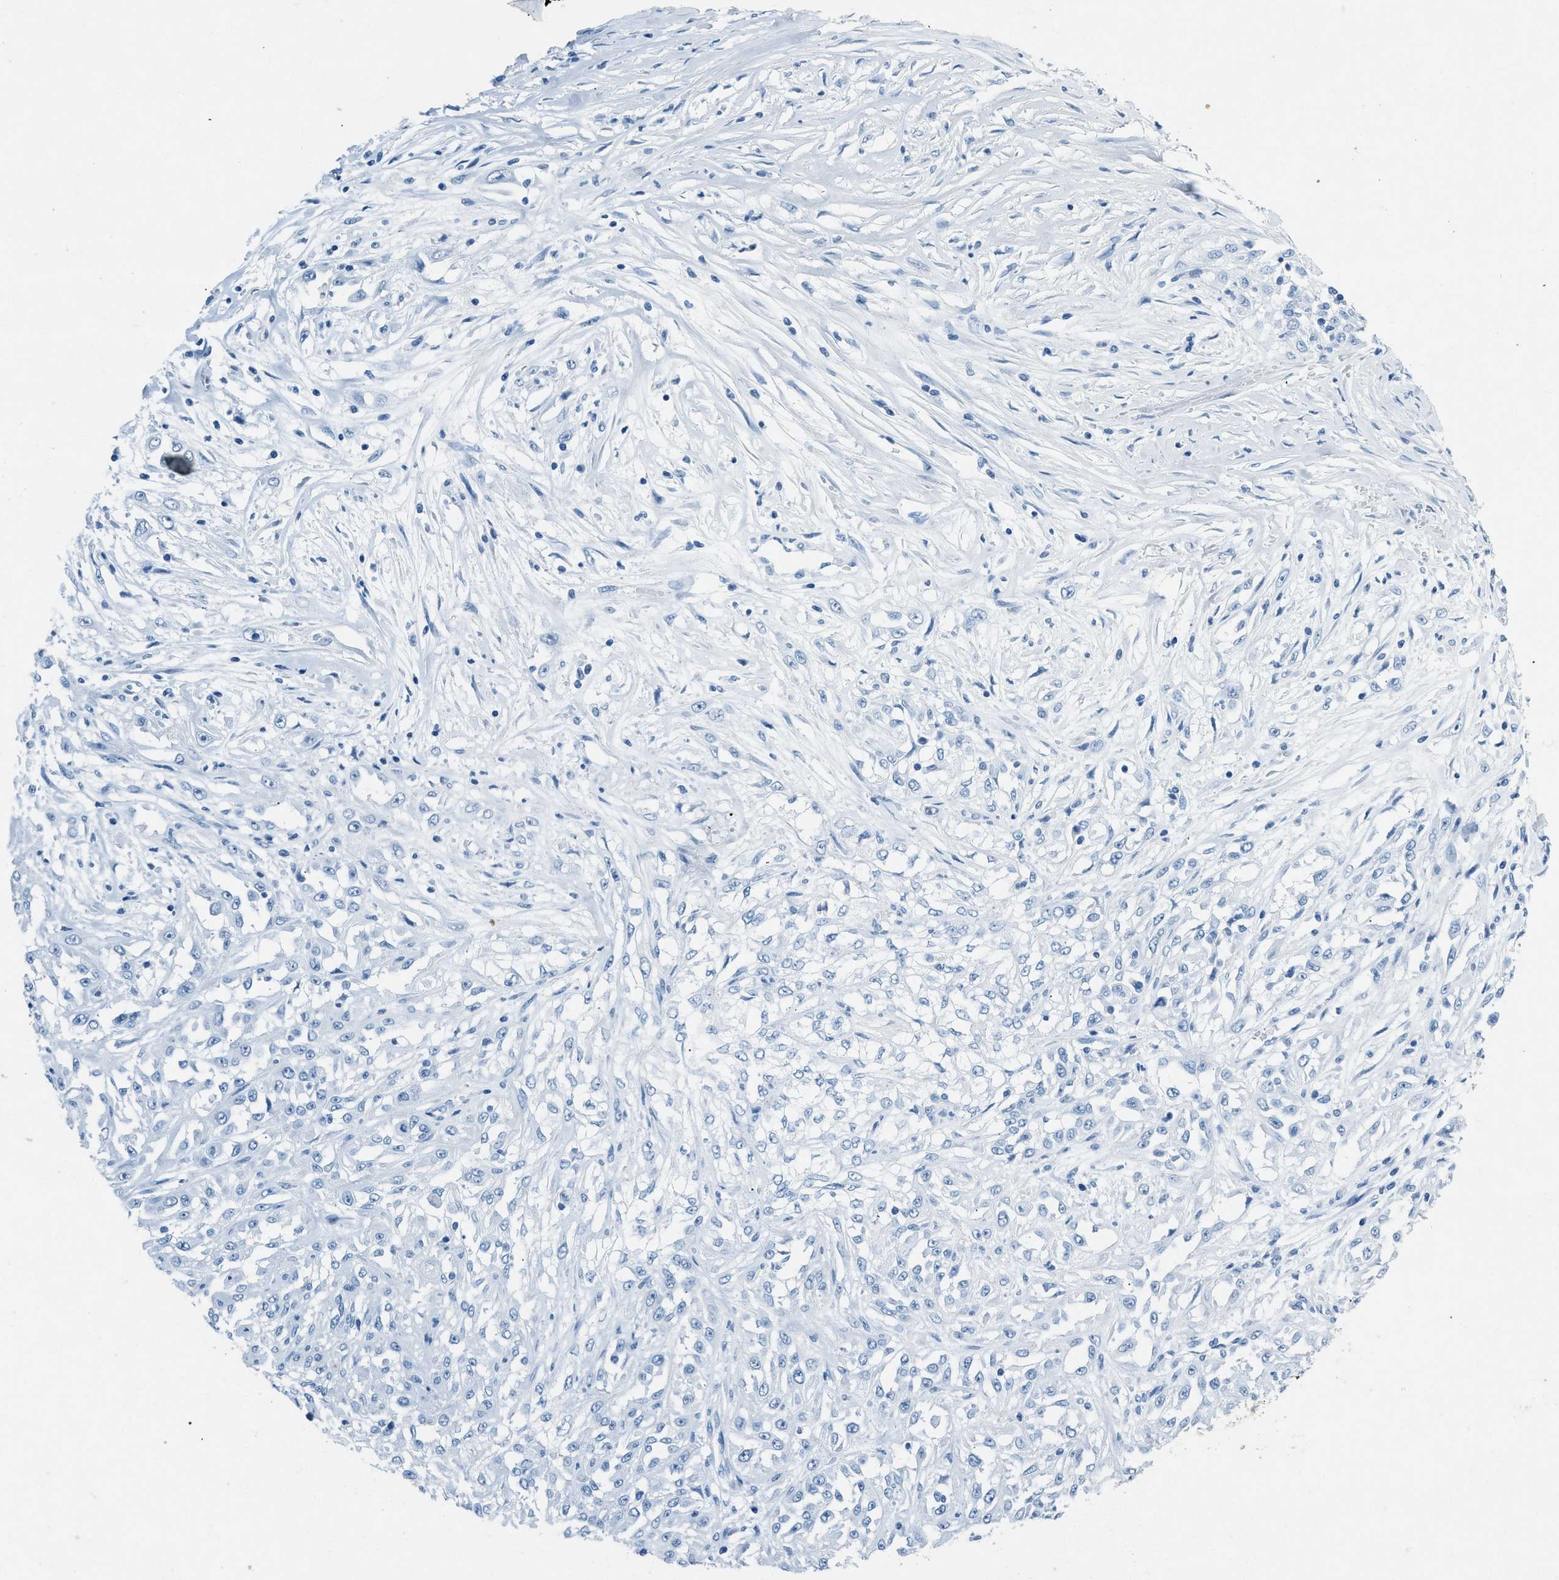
{"staining": {"intensity": "negative", "quantity": "none", "location": "none"}, "tissue": "skin cancer", "cell_type": "Tumor cells", "image_type": "cancer", "snomed": [{"axis": "morphology", "description": "Squamous cell carcinoma, NOS"}, {"axis": "morphology", "description": "Squamous cell carcinoma, metastatic, NOS"}, {"axis": "topography", "description": "Skin"}, {"axis": "topography", "description": "Lymph node"}], "caption": "Tumor cells show no significant staining in skin cancer.", "gene": "HHATL", "patient": {"sex": "male", "age": 75}}